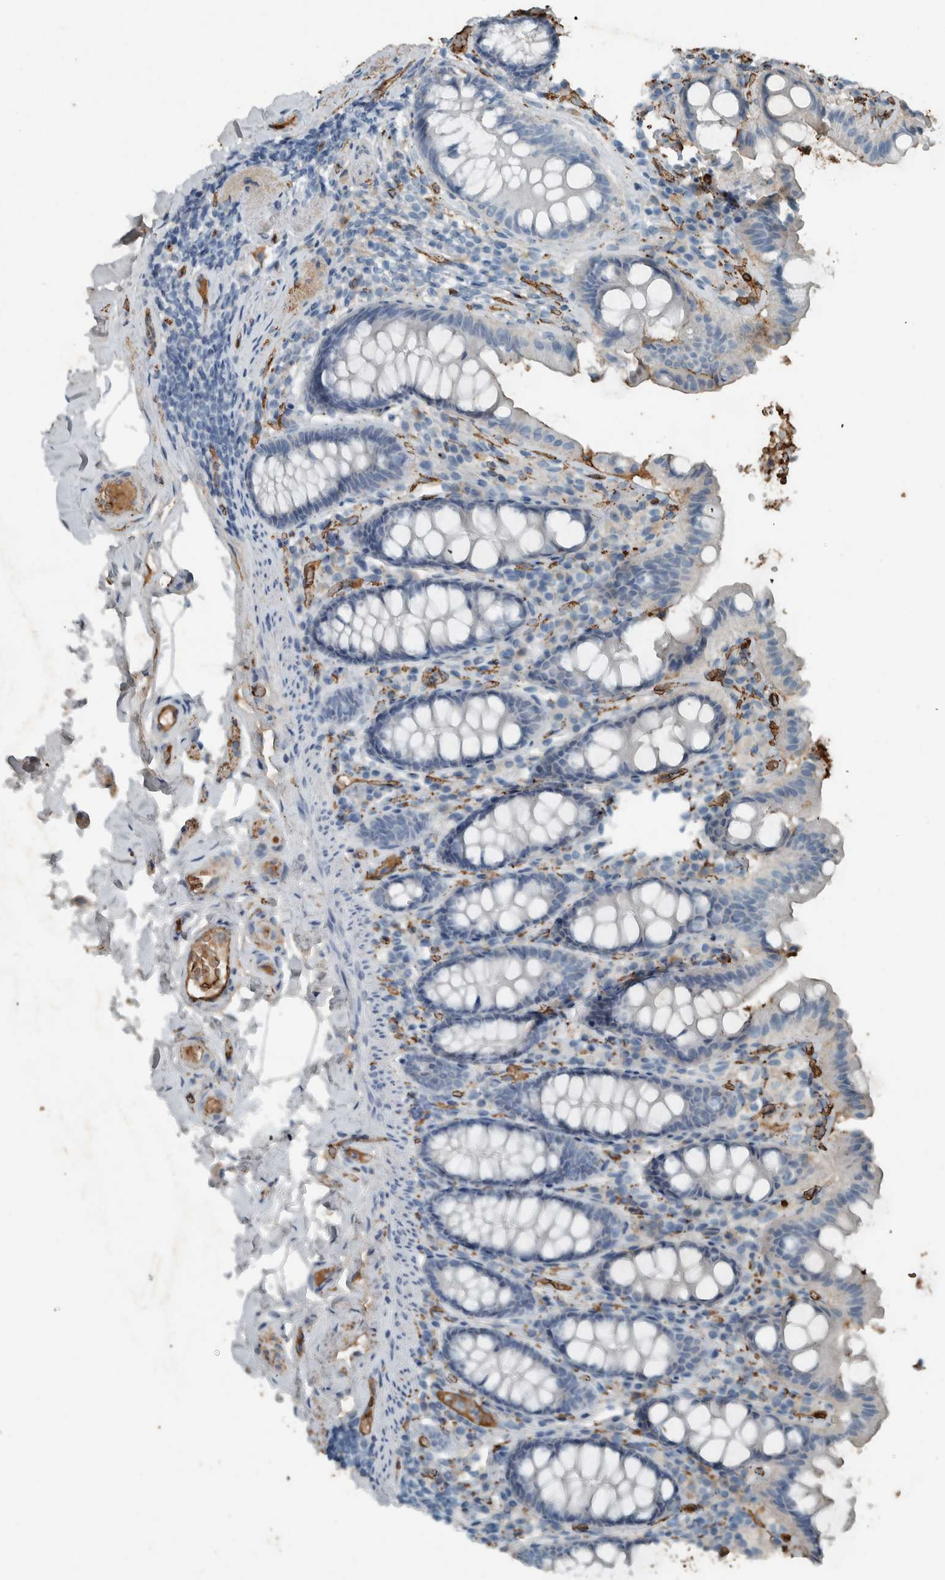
{"staining": {"intensity": "strong", "quantity": ">75%", "location": "cytoplasmic/membranous"}, "tissue": "colon", "cell_type": "Endothelial cells", "image_type": "normal", "snomed": [{"axis": "morphology", "description": "Normal tissue, NOS"}, {"axis": "topography", "description": "Colon"}, {"axis": "topography", "description": "Peripheral nerve tissue"}], "caption": "High-power microscopy captured an immunohistochemistry image of unremarkable colon, revealing strong cytoplasmic/membranous positivity in about >75% of endothelial cells.", "gene": "LBP", "patient": {"sex": "female", "age": 61}}